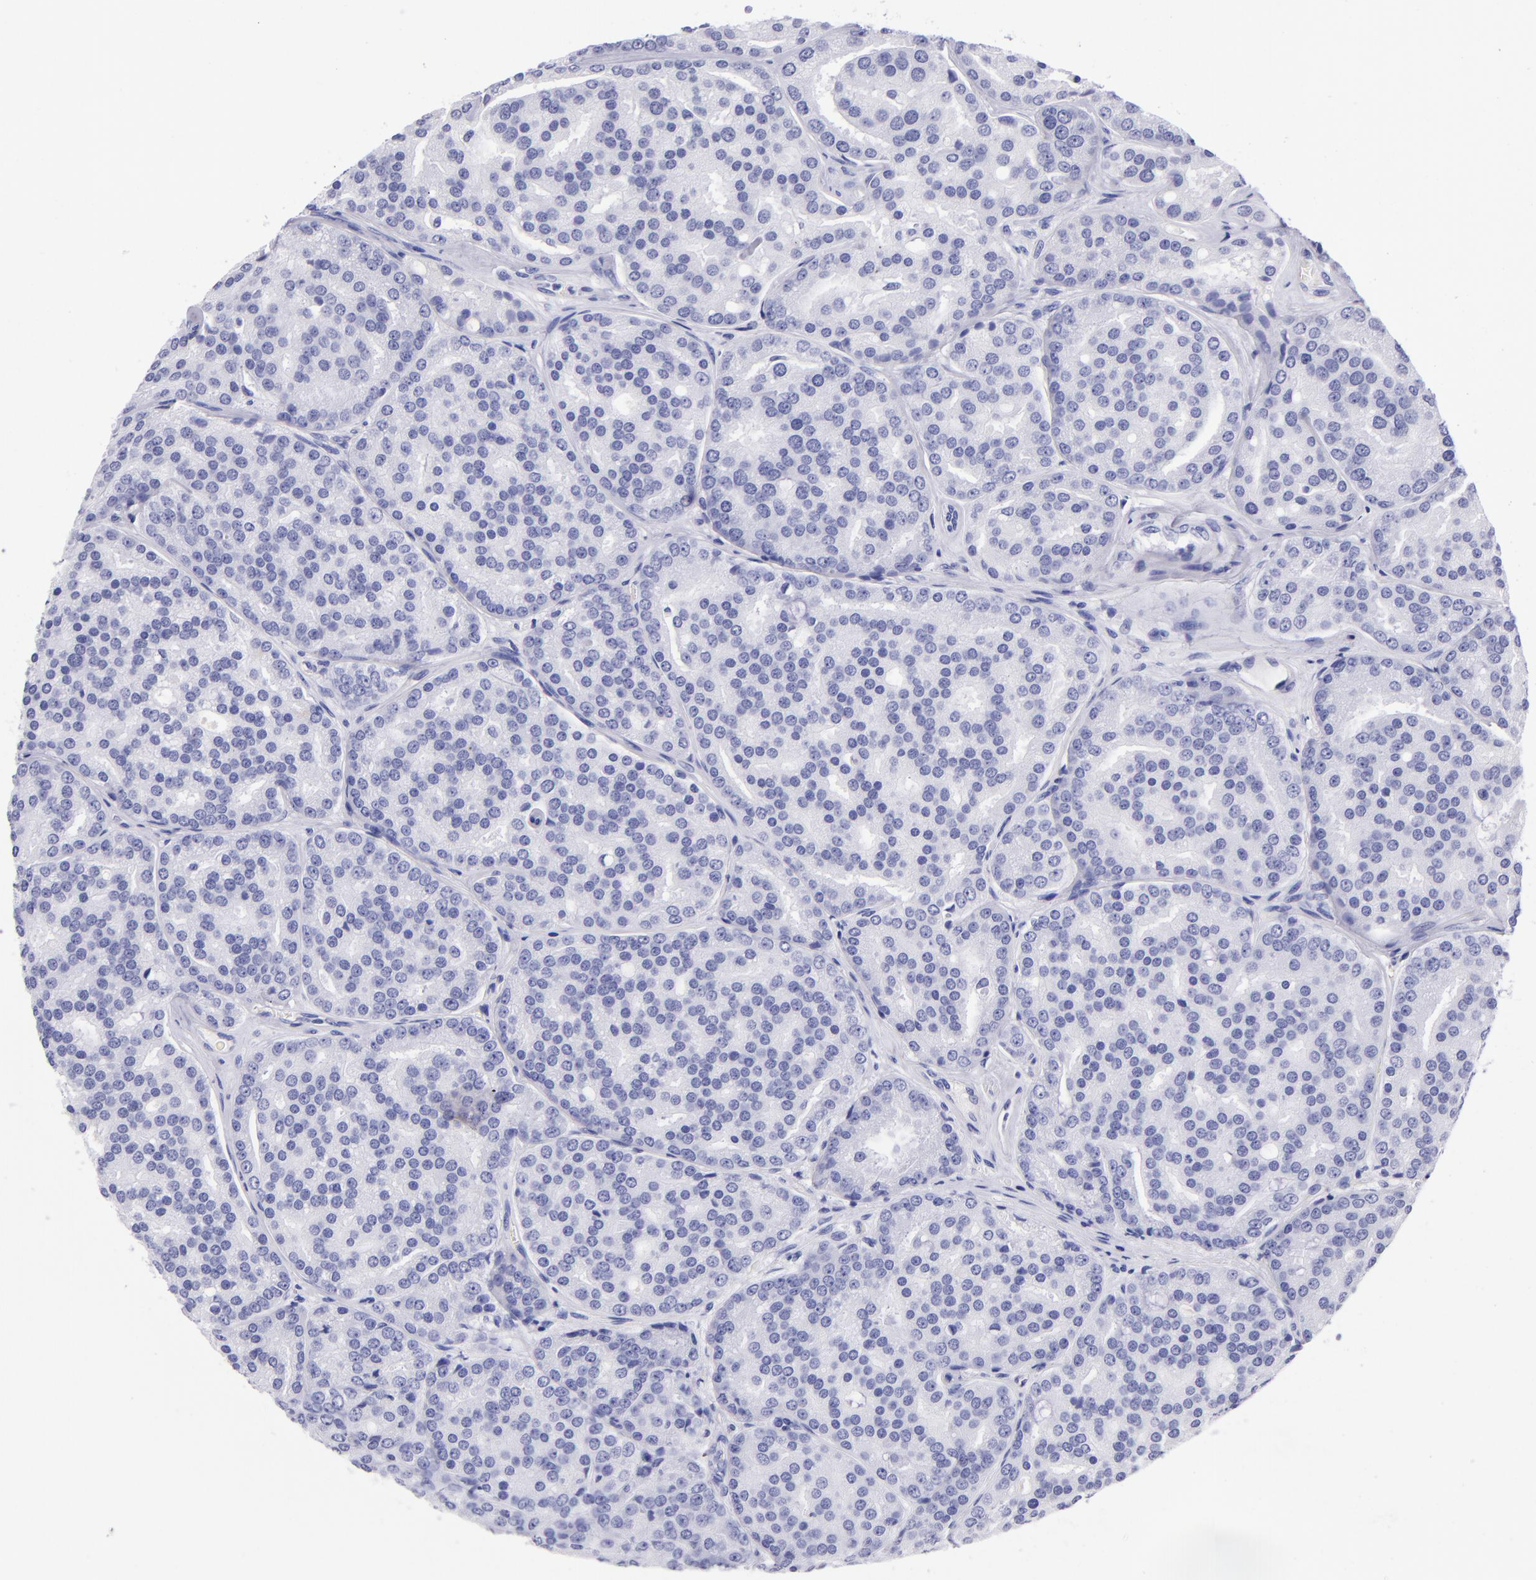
{"staining": {"intensity": "negative", "quantity": "none", "location": "none"}, "tissue": "prostate cancer", "cell_type": "Tumor cells", "image_type": "cancer", "snomed": [{"axis": "morphology", "description": "Adenocarcinoma, High grade"}, {"axis": "topography", "description": "Prostate"}], "caption": "DAB immunohistochemical staining of prostate cancer (adenocarcinoma (high-grade)) displays no significant staining in tumor cells.", "gene": "TYRP1", "patient": {"sex": "male", "age": 64}}